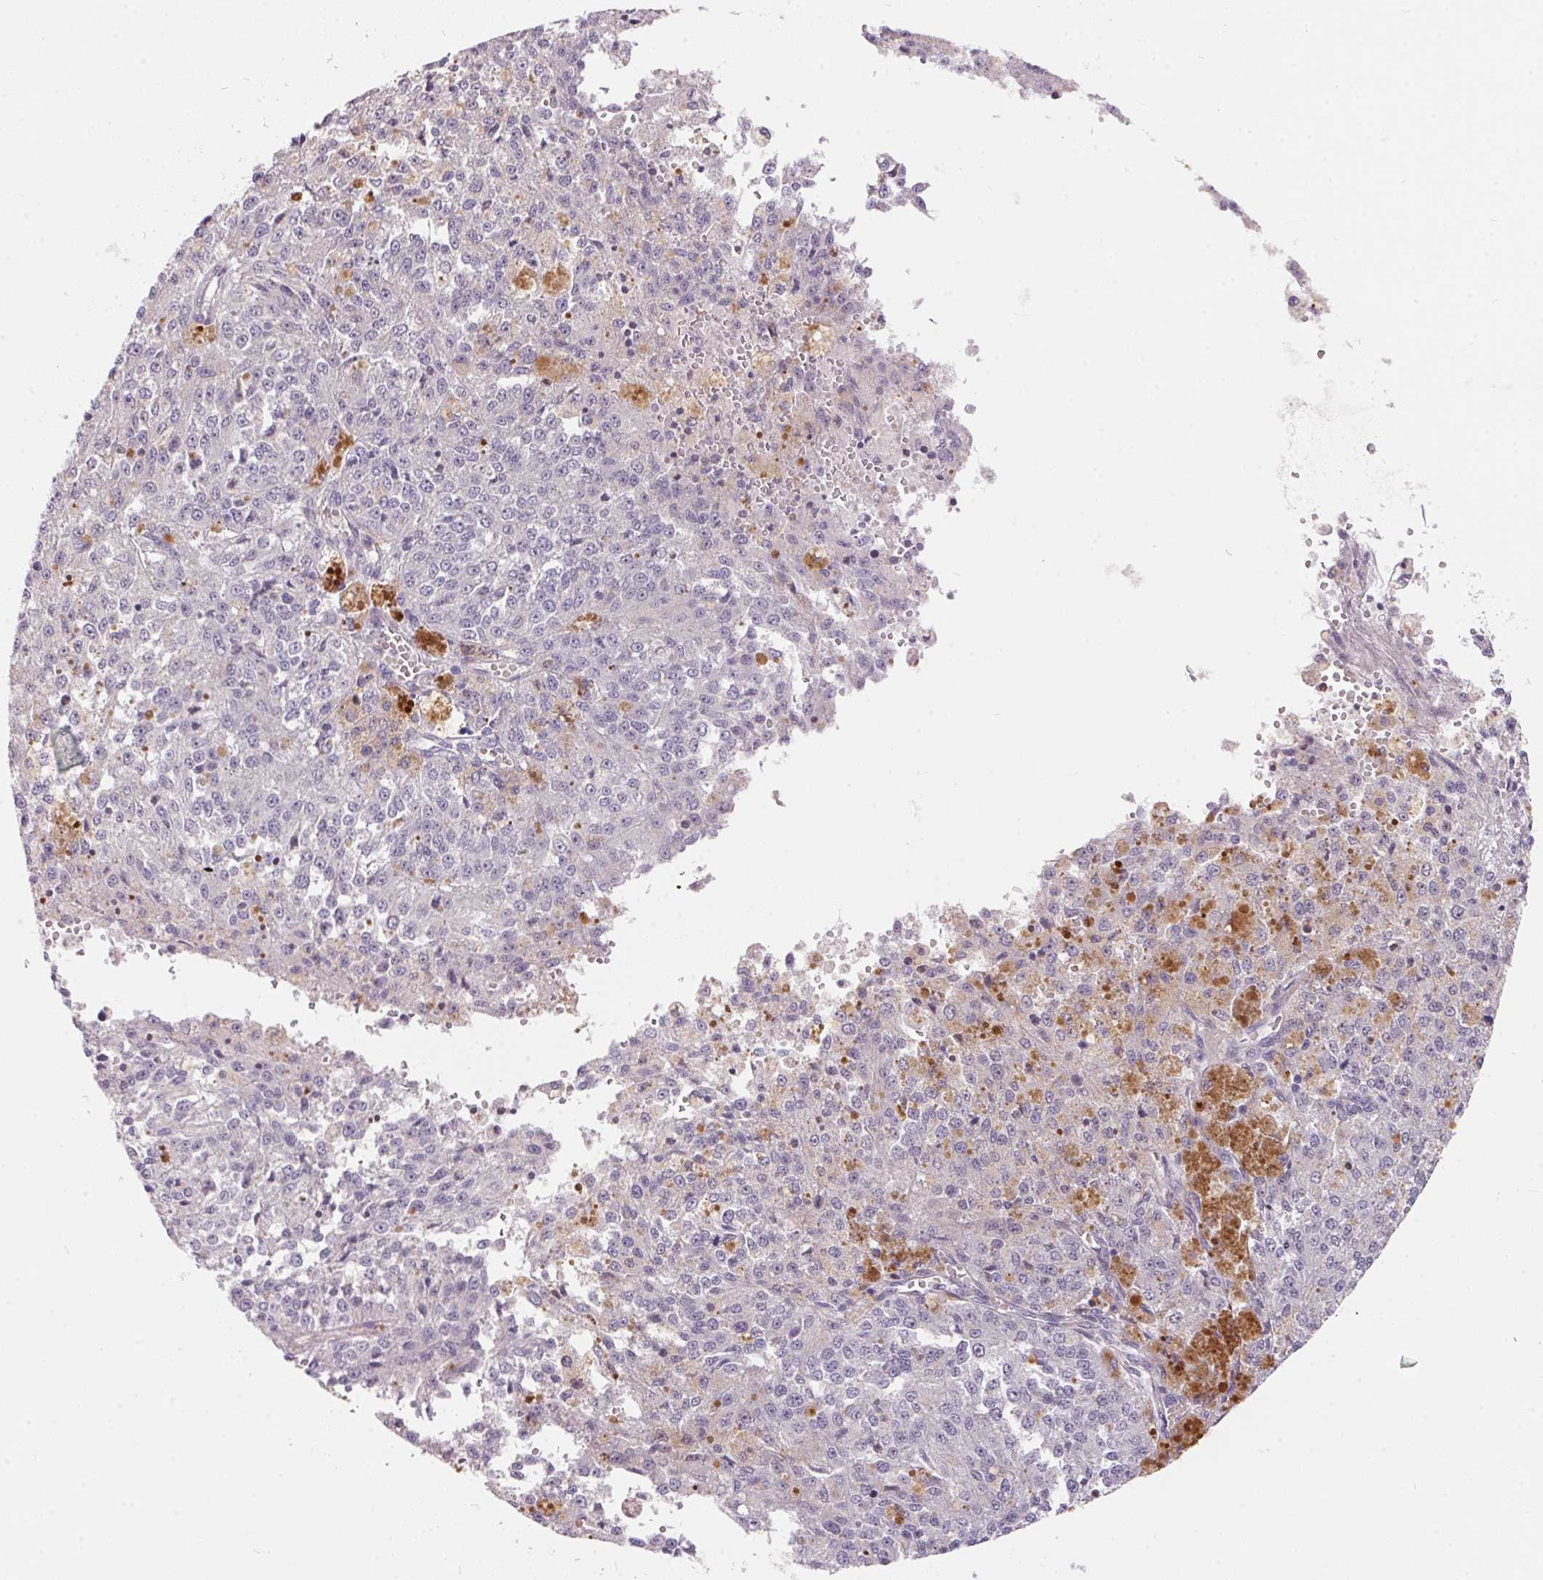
{"staining": {"intensity": "negative", "quantity": "none", "location": "none"}, "tissue": "melanoma", "cell_type": "Tumor cells", "image_type": "cancer", "snomed": [{"axis": "morphology", "description": "Malignant melanoma, Metastatic site"}, {"axis": "topography", "description": "Lymph node"}], "caption": "DAB immunohistochemical staining of human melanoma demonstrates no significant staining in tumor cells.", "gene": "UNC13B", "patient": {"sex": "female", "age": 64}}